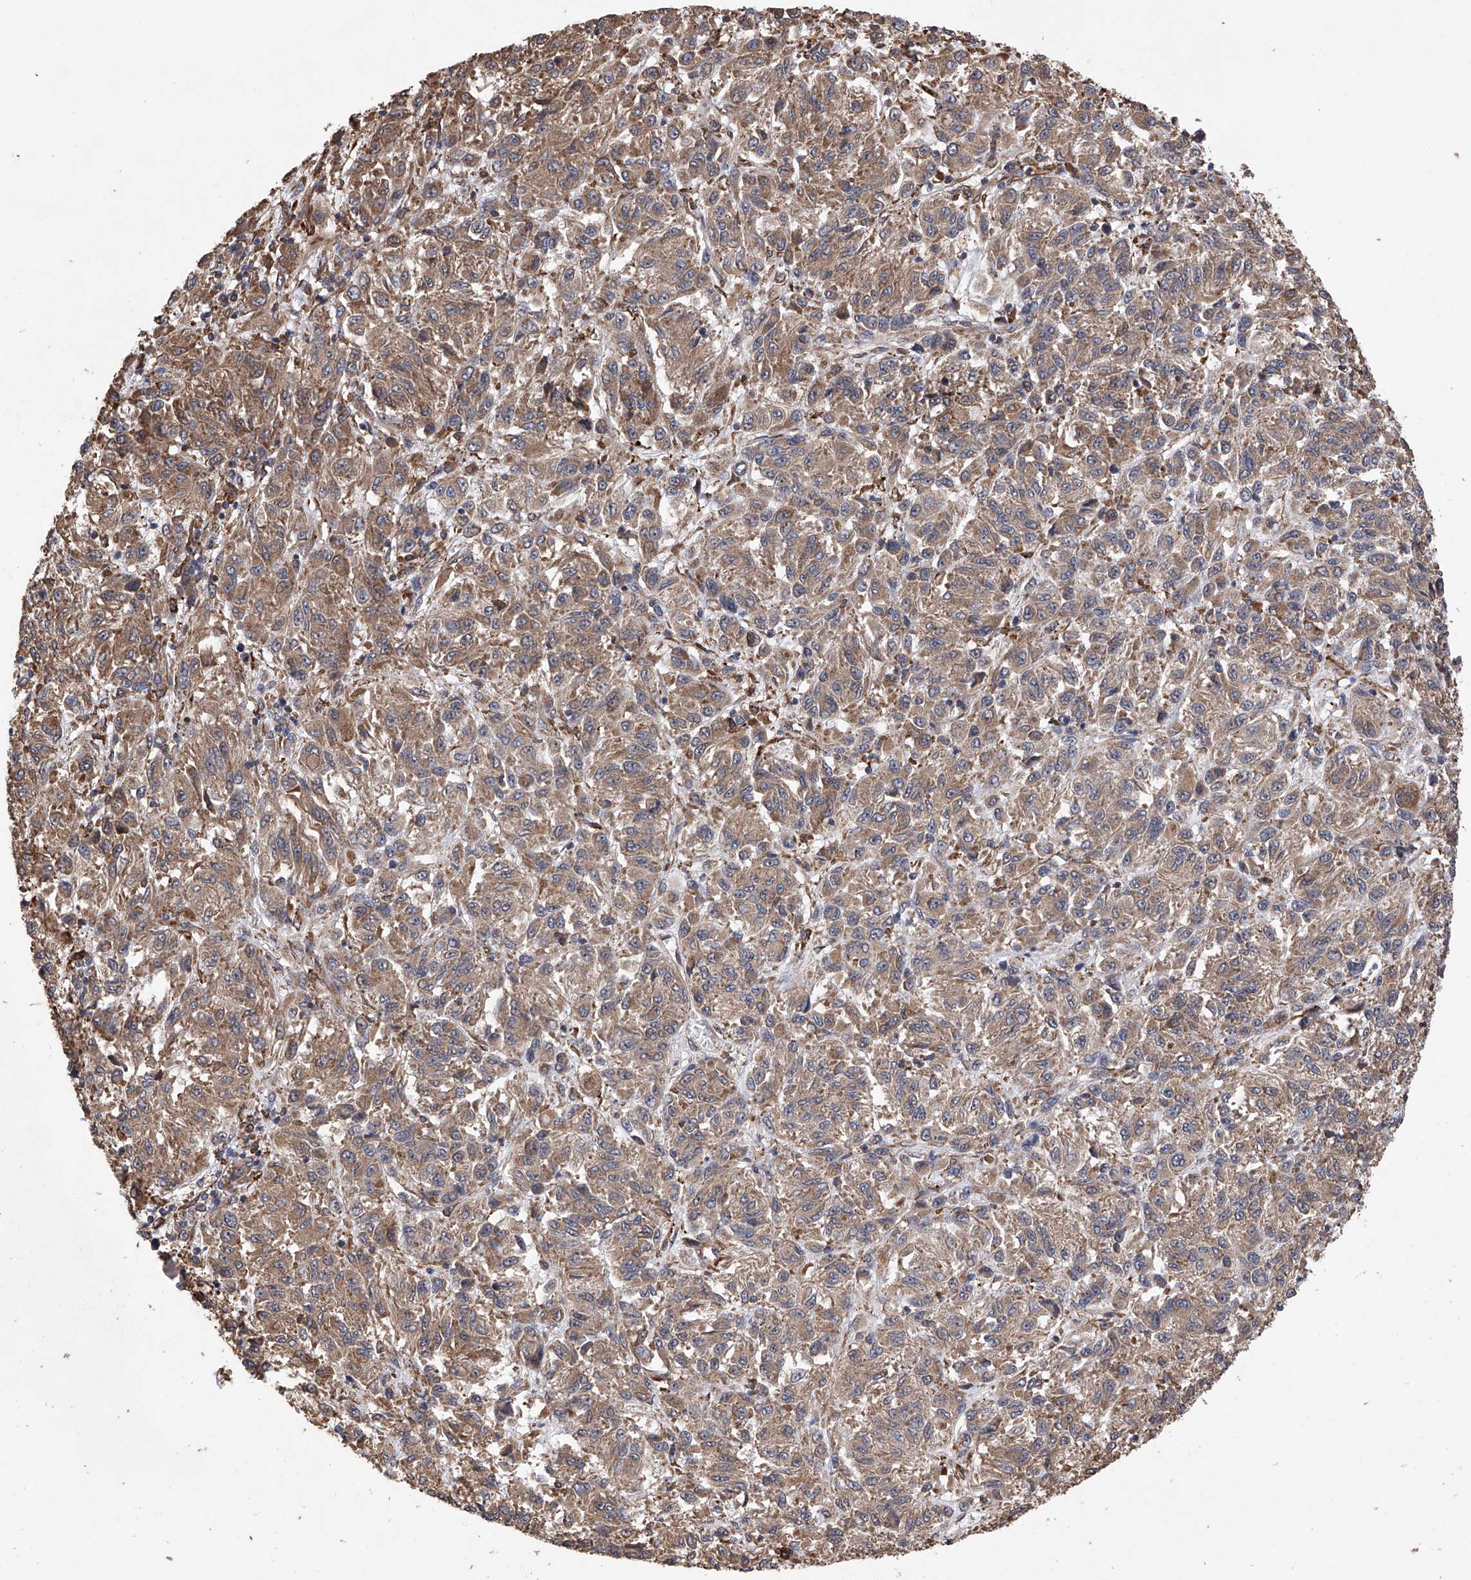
{"staining": {"intensity": "moderate", "quantity": ">75%", "location": "cytoplasmic/membranous"}, "tissue": "melanoma", "cell_type": "Tumor cells", "image_type": "cancer", "snomed": [{"axis": "morphology", "description": "Malignant melanoma, Metastatic site"}, {"axis": "topography", "description": "Lung"}], "caption": "Malignant melanoma (metastatic site) tissue shows moderate cytoplasmic/membranous positivity in approximately >75% of tumor cells, visualized by immunohistochemistry.", "gene": "DNAH8", "patient": {"sex": "male", "age": 64}}